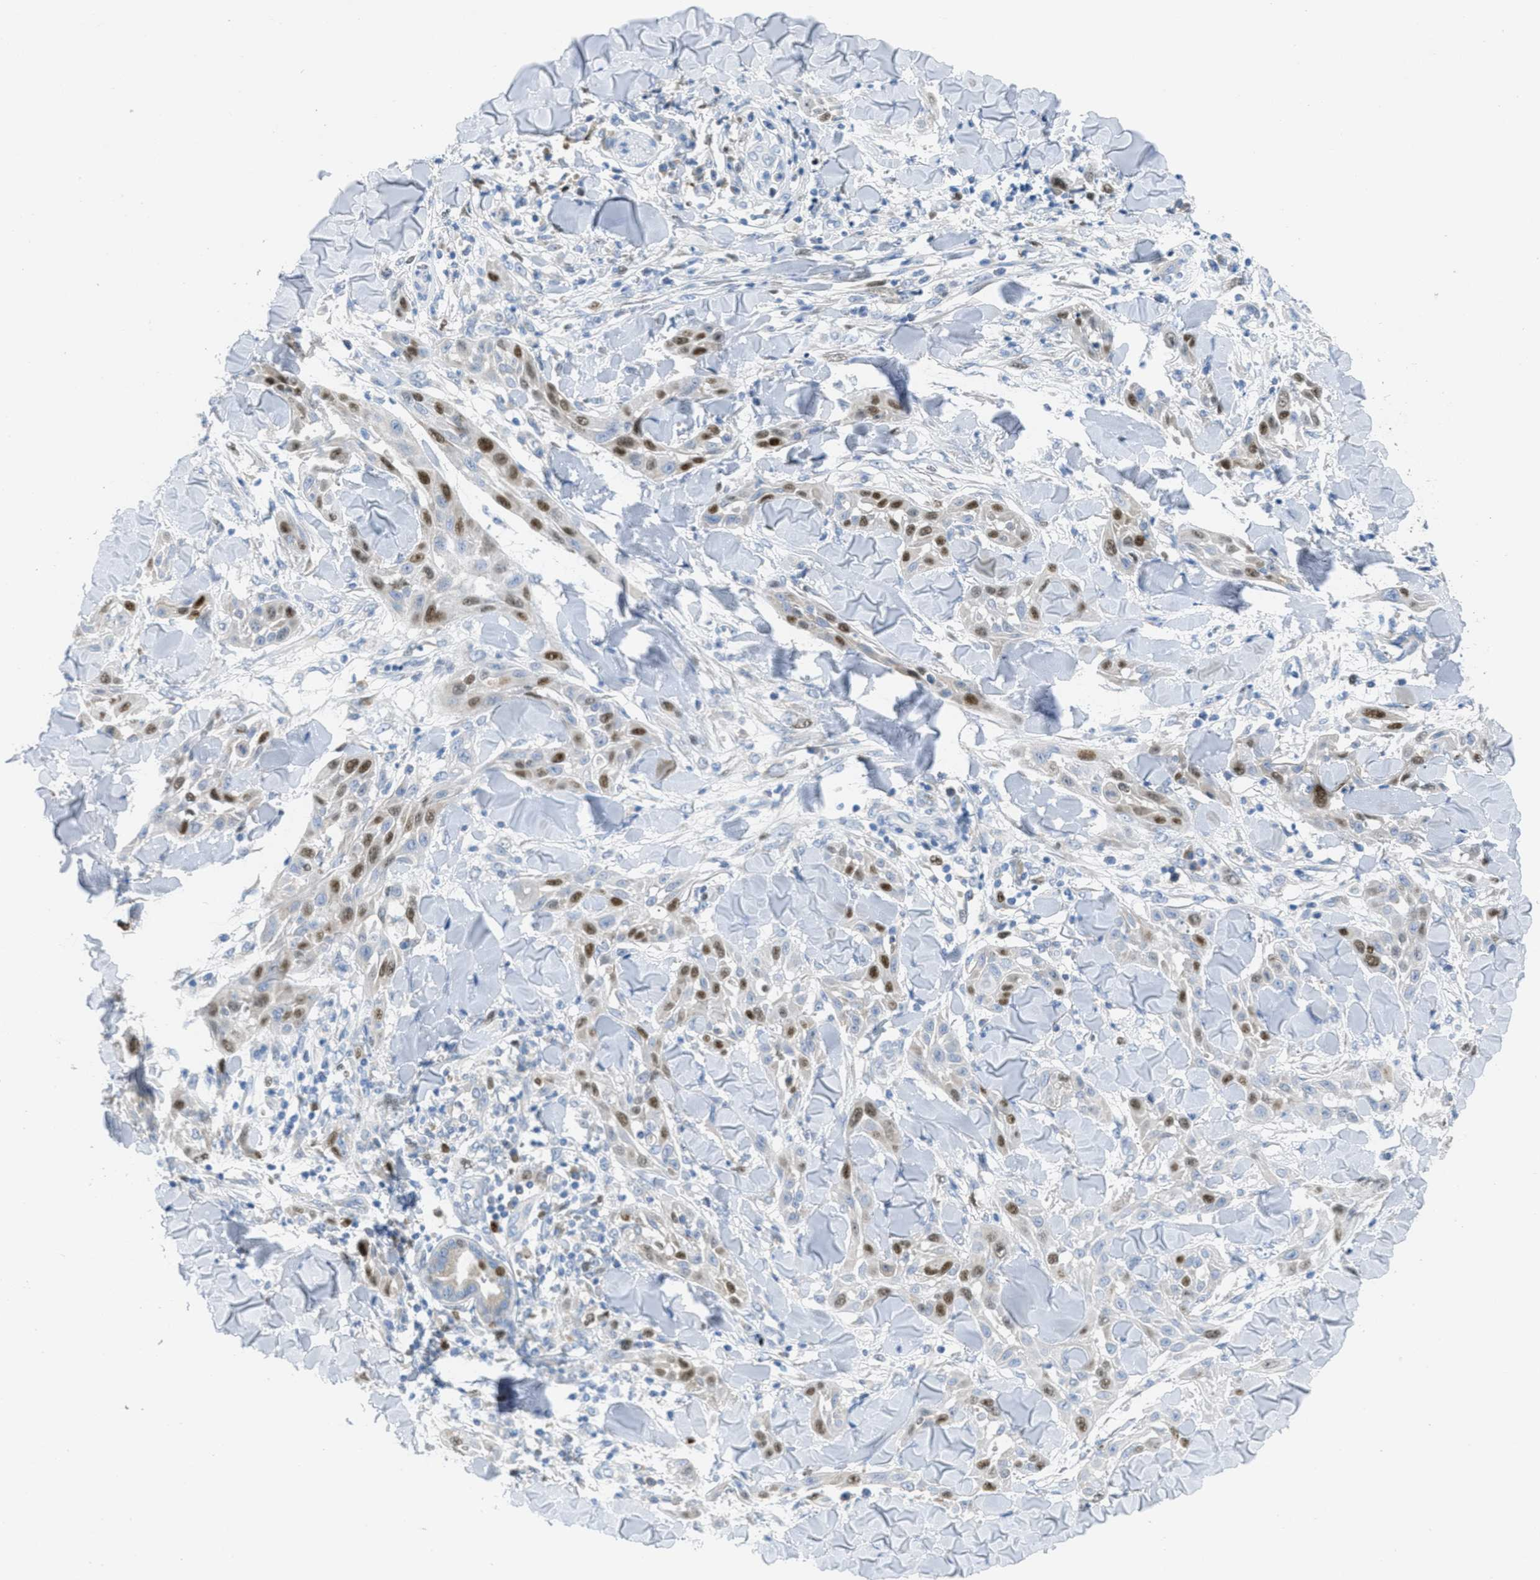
{"staining": {"intensity": "moderate", "quantity": ">75%", "location": "nuclear"}, "tissue": "skin cancer", "cell_type": "Tumor cells", "image_type": "cancer", "snomed": [{"axis": "morphology", "description": "Squamous cell carcinoma, NOS"}, {"axis": "topography", "description": "Skin"}], "caption": "Moderate nuclear protein expression is seen in approximately >75% of tumor cells in squamous cell carcinoma (skin). (DAB (3,3'-diaminobenzidine) = brown stain, brightfield microscopy at high magnification).", "gene": "ORC6", "patient": {"sex": "male", "age": 24}}